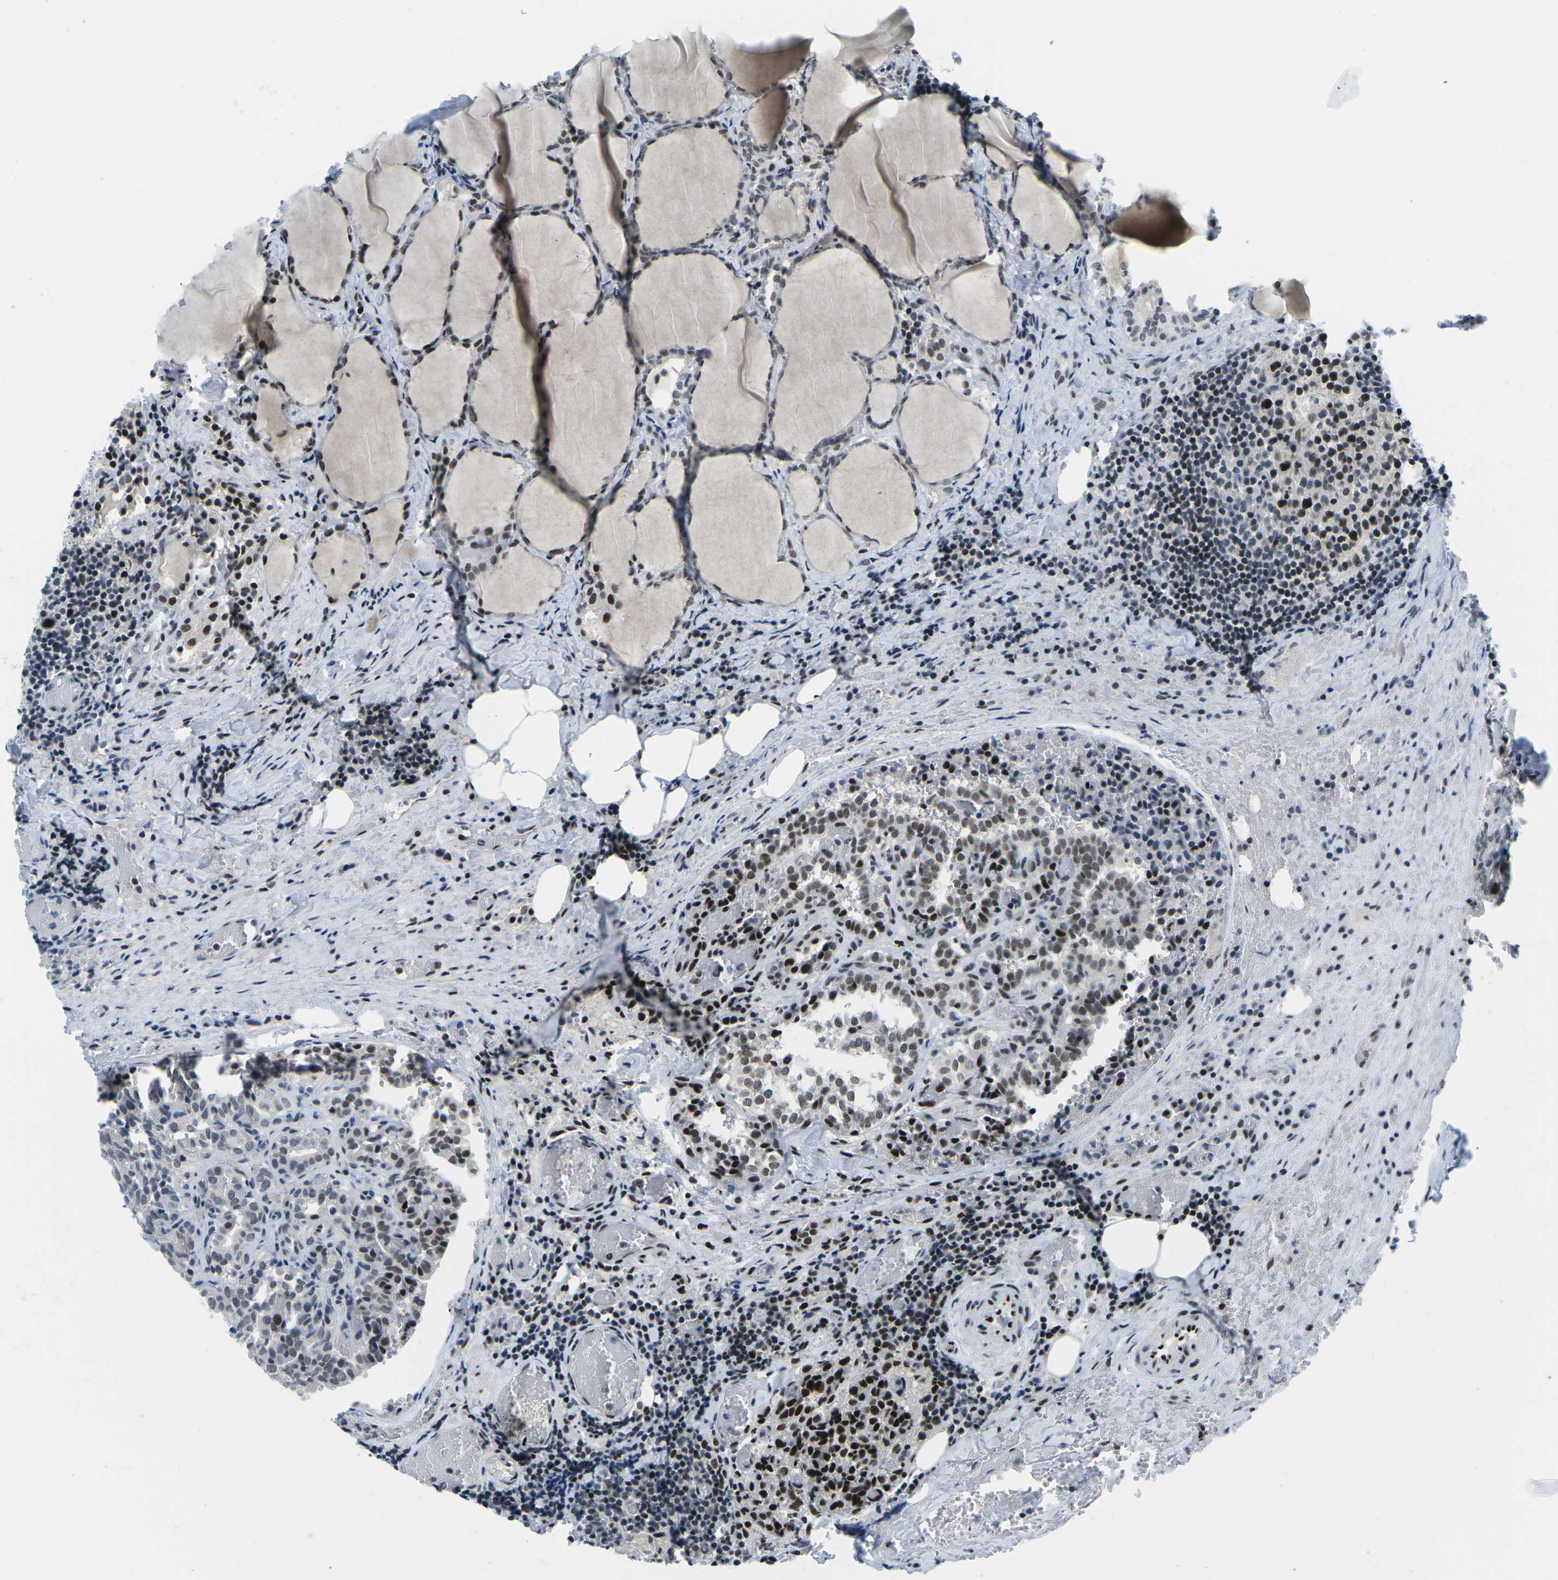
{"staining": {"intensity": "moderate", "quantity": "25%-75%", "location": "nuclear"}, "tissue": "thyroid cancer", "cell_type": "Tumor cells", "image_type": "cancer", "snomed": [{"axis": "morphology", "description": "Normal tissue, NOS"}, {"axis": "morphology", "description": "Papillary adenocarcinoma, NOS"}, {"axis": "topography", "description": "Thyroid gland"}], "caption": "Protein staining exhibits moderate nuclear expression in approximately 25%-75% of tumor cells in thyroid papillary adenocarcinoma.", "gene": "PRPF8", "patient": {"sex": "female", "age": 30}}